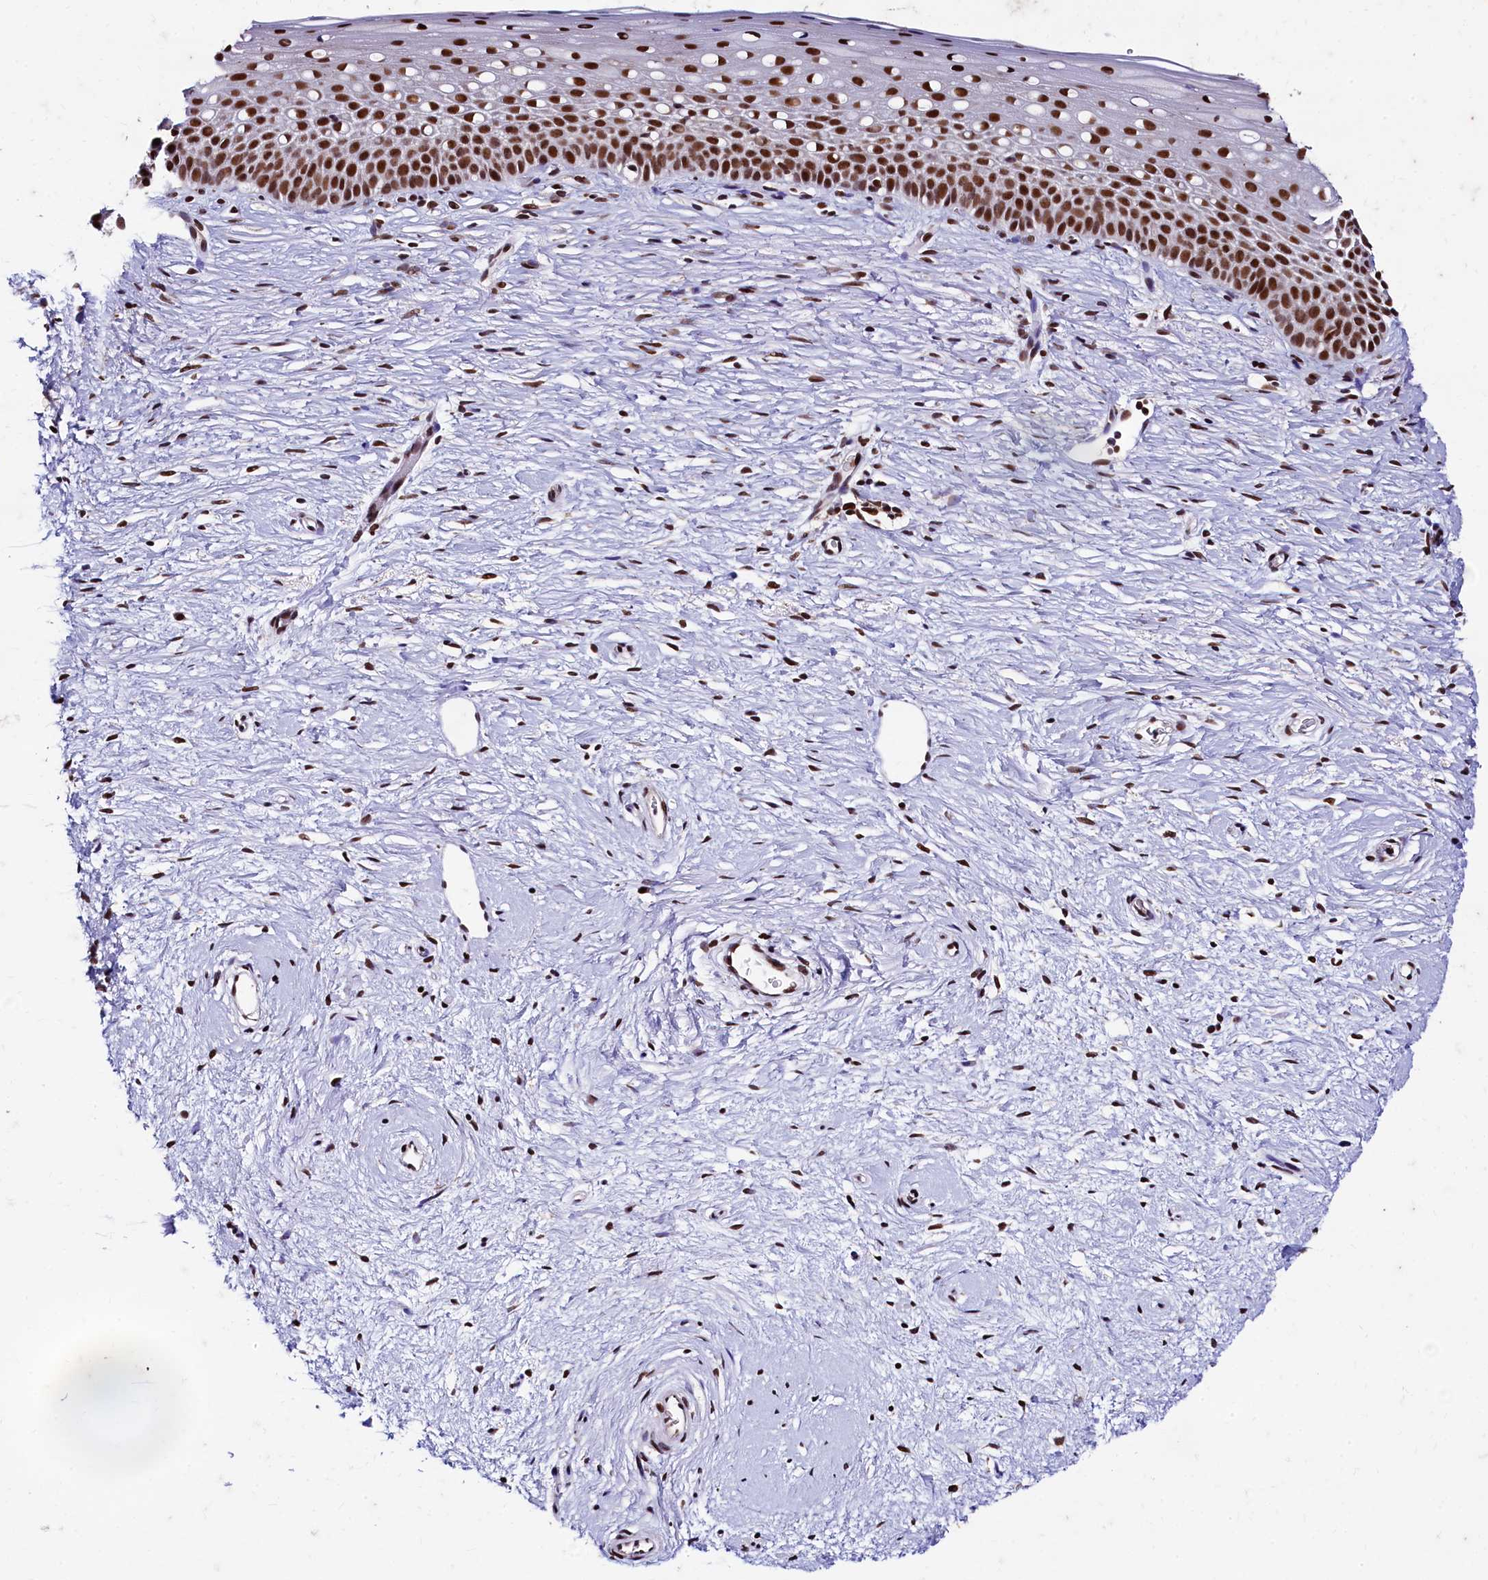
{"staining": {"intensity": "strong", "quantity": ">75%", "location": "nuclear"}, "tissue": "cervix", "cell_type": "Glandular cells", "image_type": "normal", "snomed": [{"axis": "morphology", "description": "Normal tissue, NOS"}, {"axis": "topography", "description": "Cervix"}], "caption": "High-power microscopy captured an immunohistochemistry micrograph of benign cervix, revealing strong nuclear expression in about >75% of glandular cells. (DAB IHC, brown staining for protein, blue staining for nuclei).", "gene": "CPSF7", "patient": {"sex": "female", "age": 57}}